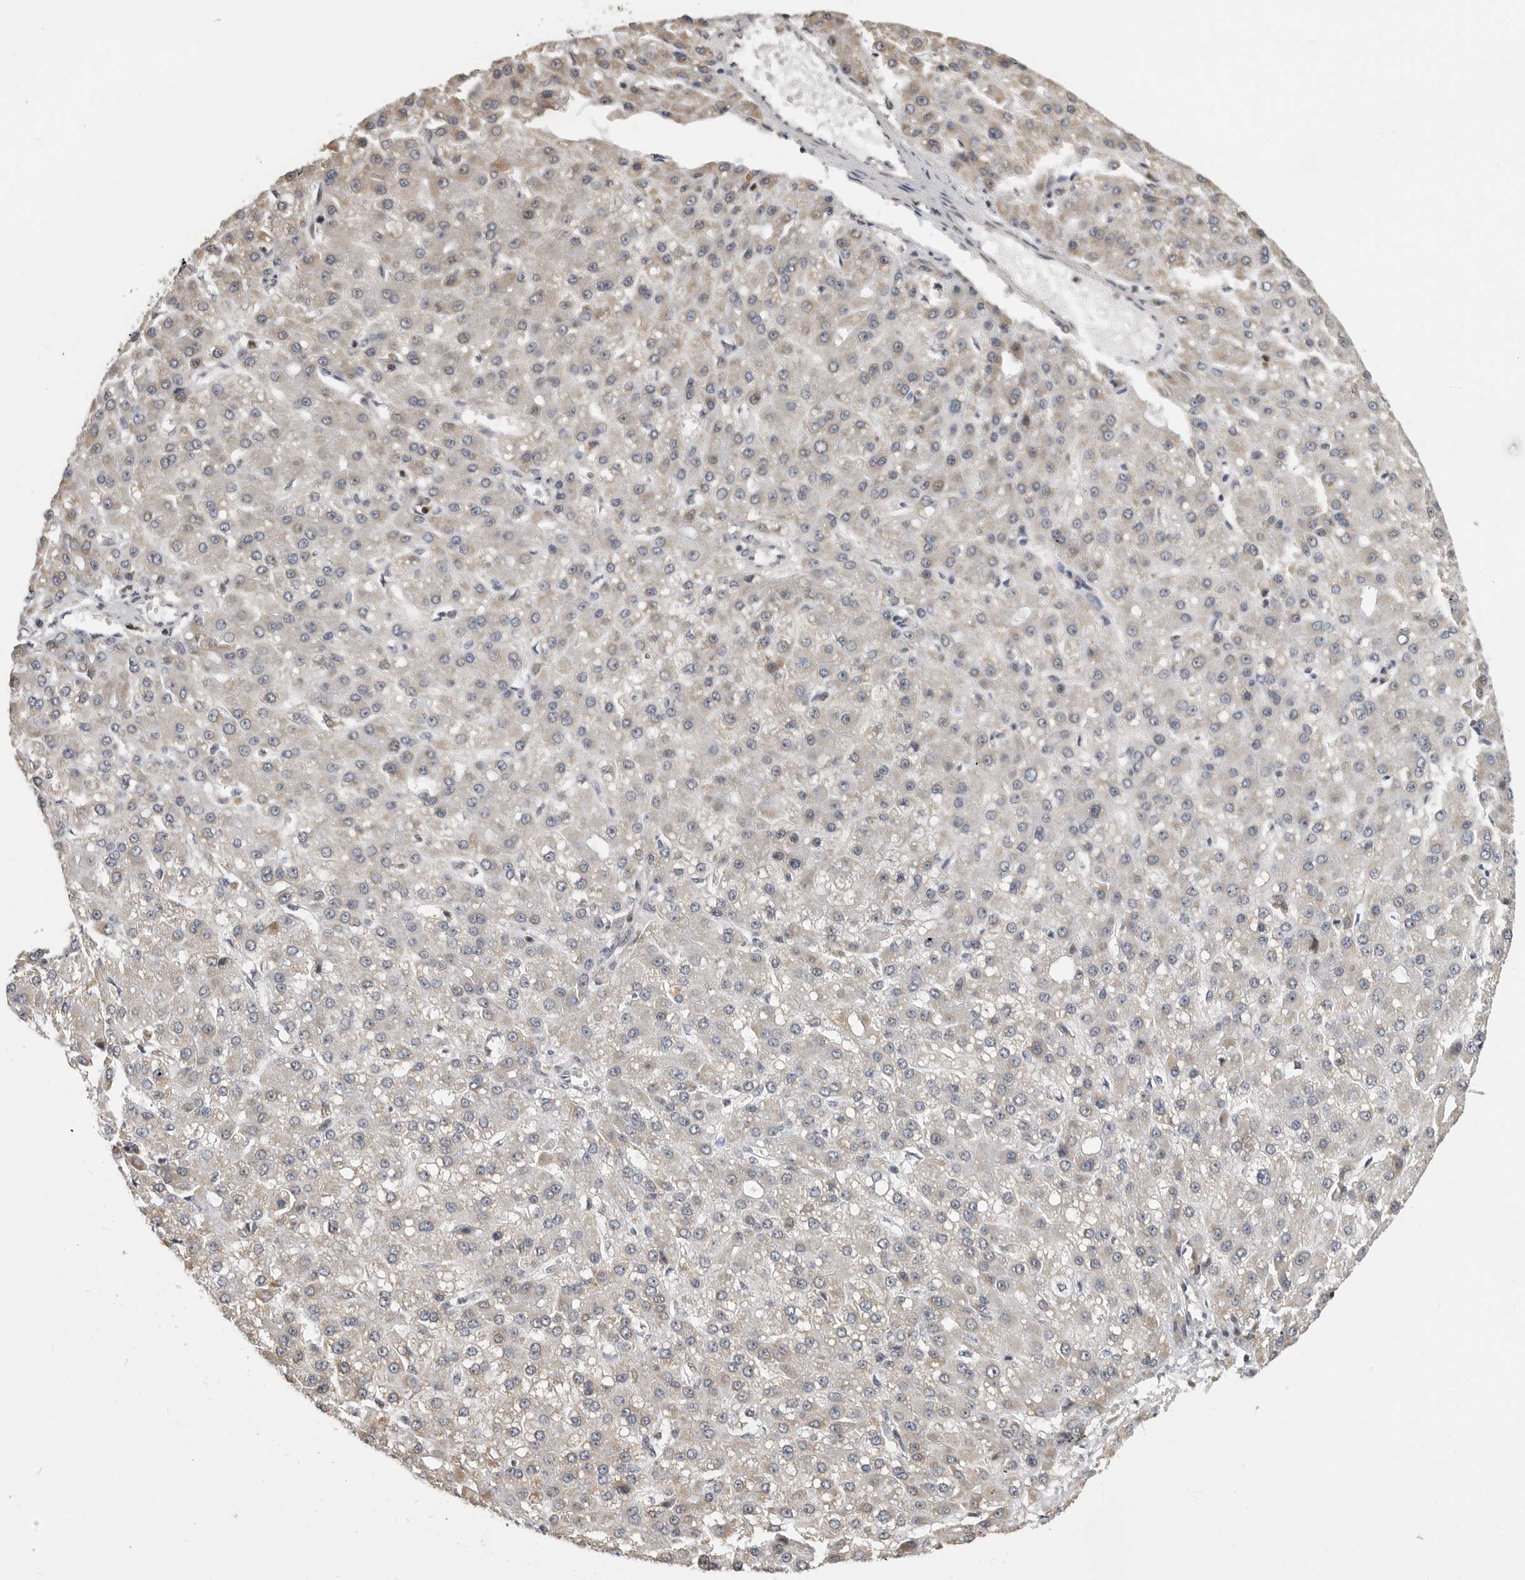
{"staining": {"intensity": "weak", "quantity": "<25%", "location": "cytoplasmic/membranous"}, "tissue": "liver cancer", "cell_type": "Tumor cells", "image_type": "cancer", "snomed": [{"axis": "morphology", "description": "Carcinoma, Hepatocellular, NOS"}, {"axis": "topography", "description": "Liver"}], "caption": "Human liver cancer (hepatocellular carcinoma) stained for a protein using IHC shows no expression in tumor cells.", "gene": "SMARCC1", "patient": {"sex": "male", "age": 67}}